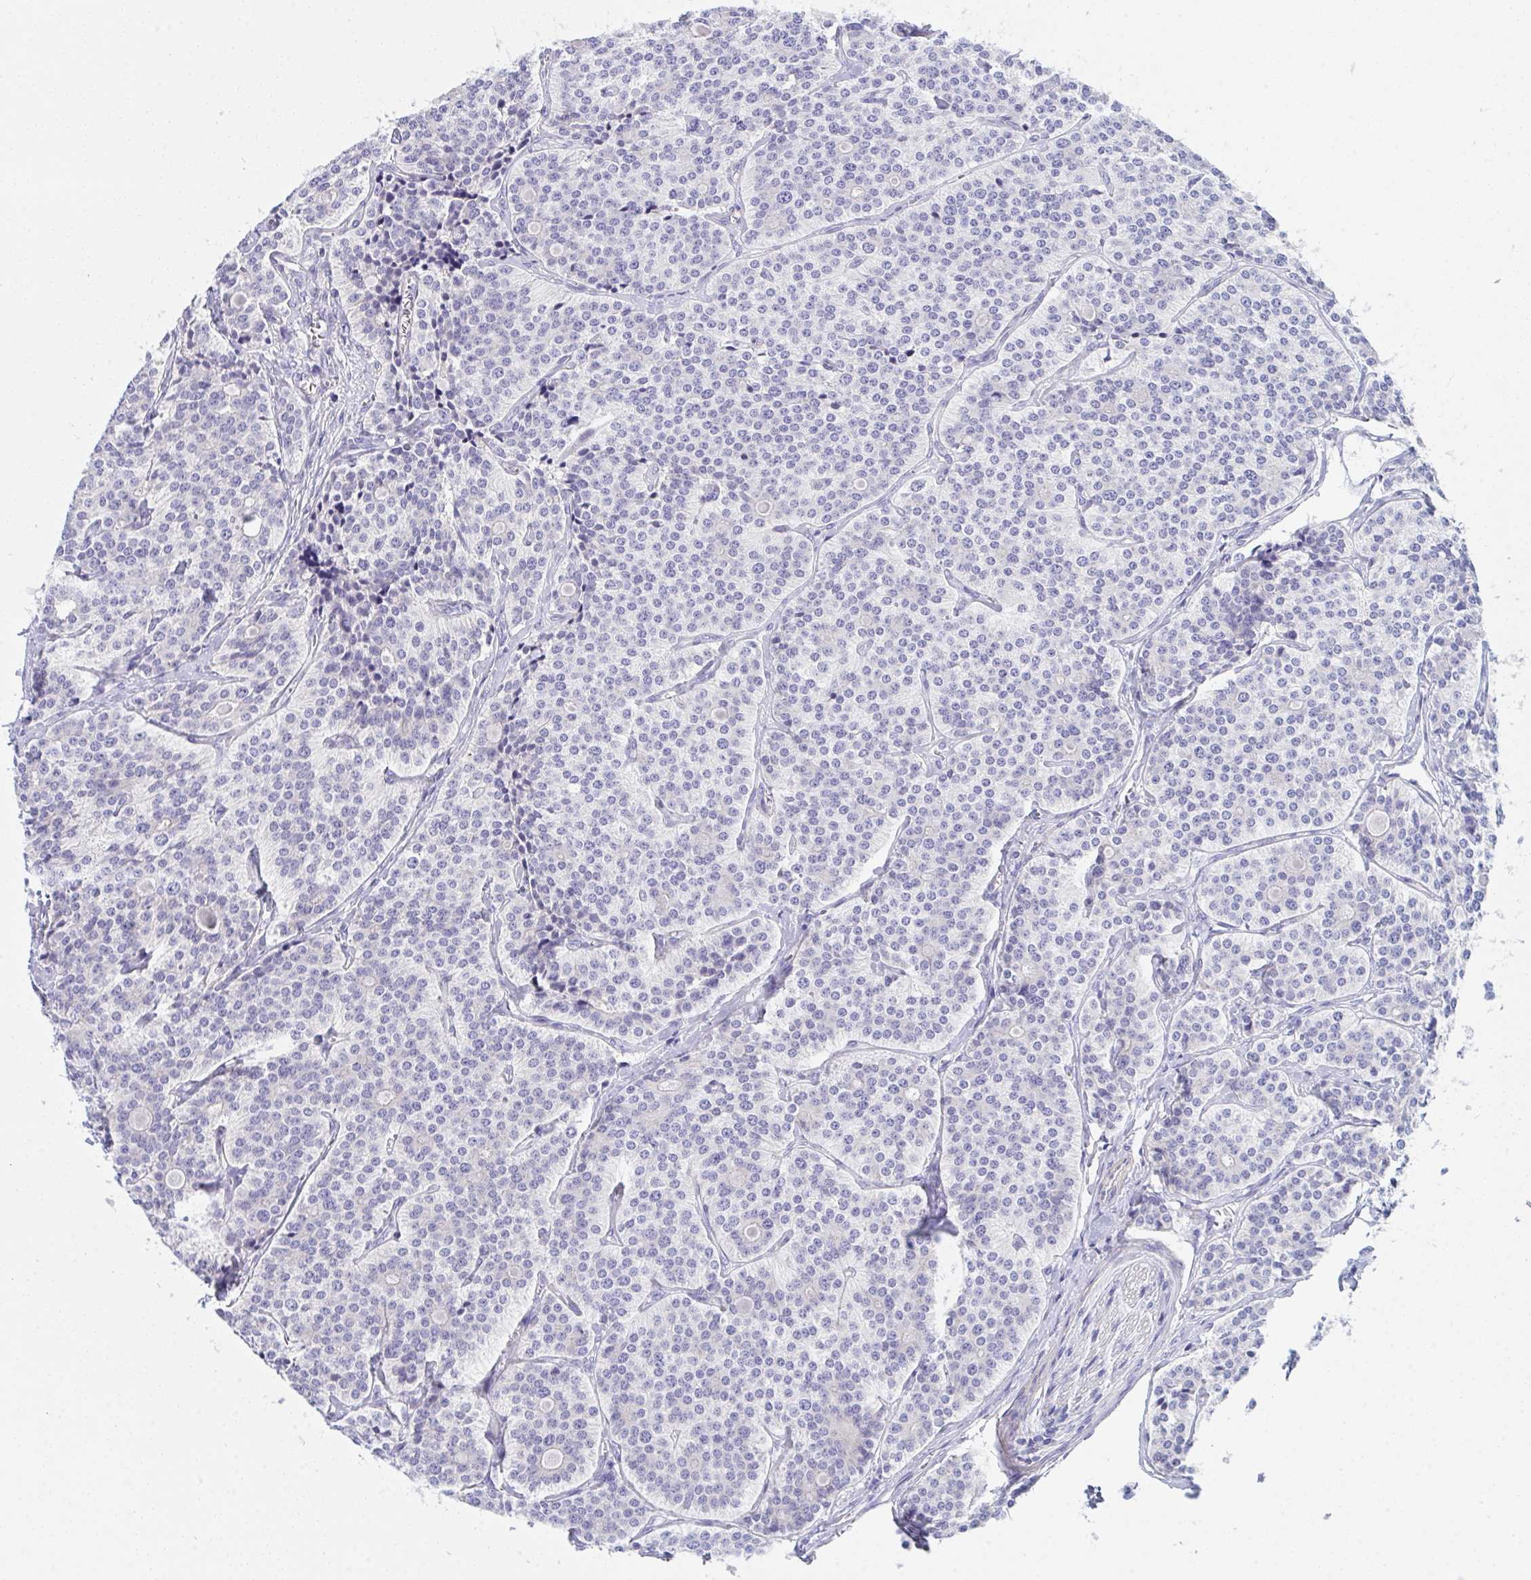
{"staining": {"intensity": "negative", "quantity": "none", "location": "none"}, "tissue": "carcinoid", "cell_type": "Tumor cells", "image_type": "cancer", "snomed": [{"axis": "morphology", "description": "Carcinoid, malignant, NOS"}, {"axis": "topography", "description": "Small intestine"}], "caption": "Histopathology image shows no significant protein expression in tumor cells of malignant carcinoid. The staining was performed using DAB (3,3'-diaminobenzidine) to visualize the protein expression in brown, while the nuclei were stained in blue with hematoxylin (Magnification: 20x).", "gene": "CEP170B", "patient": {"sex": "male", "age": 63}}